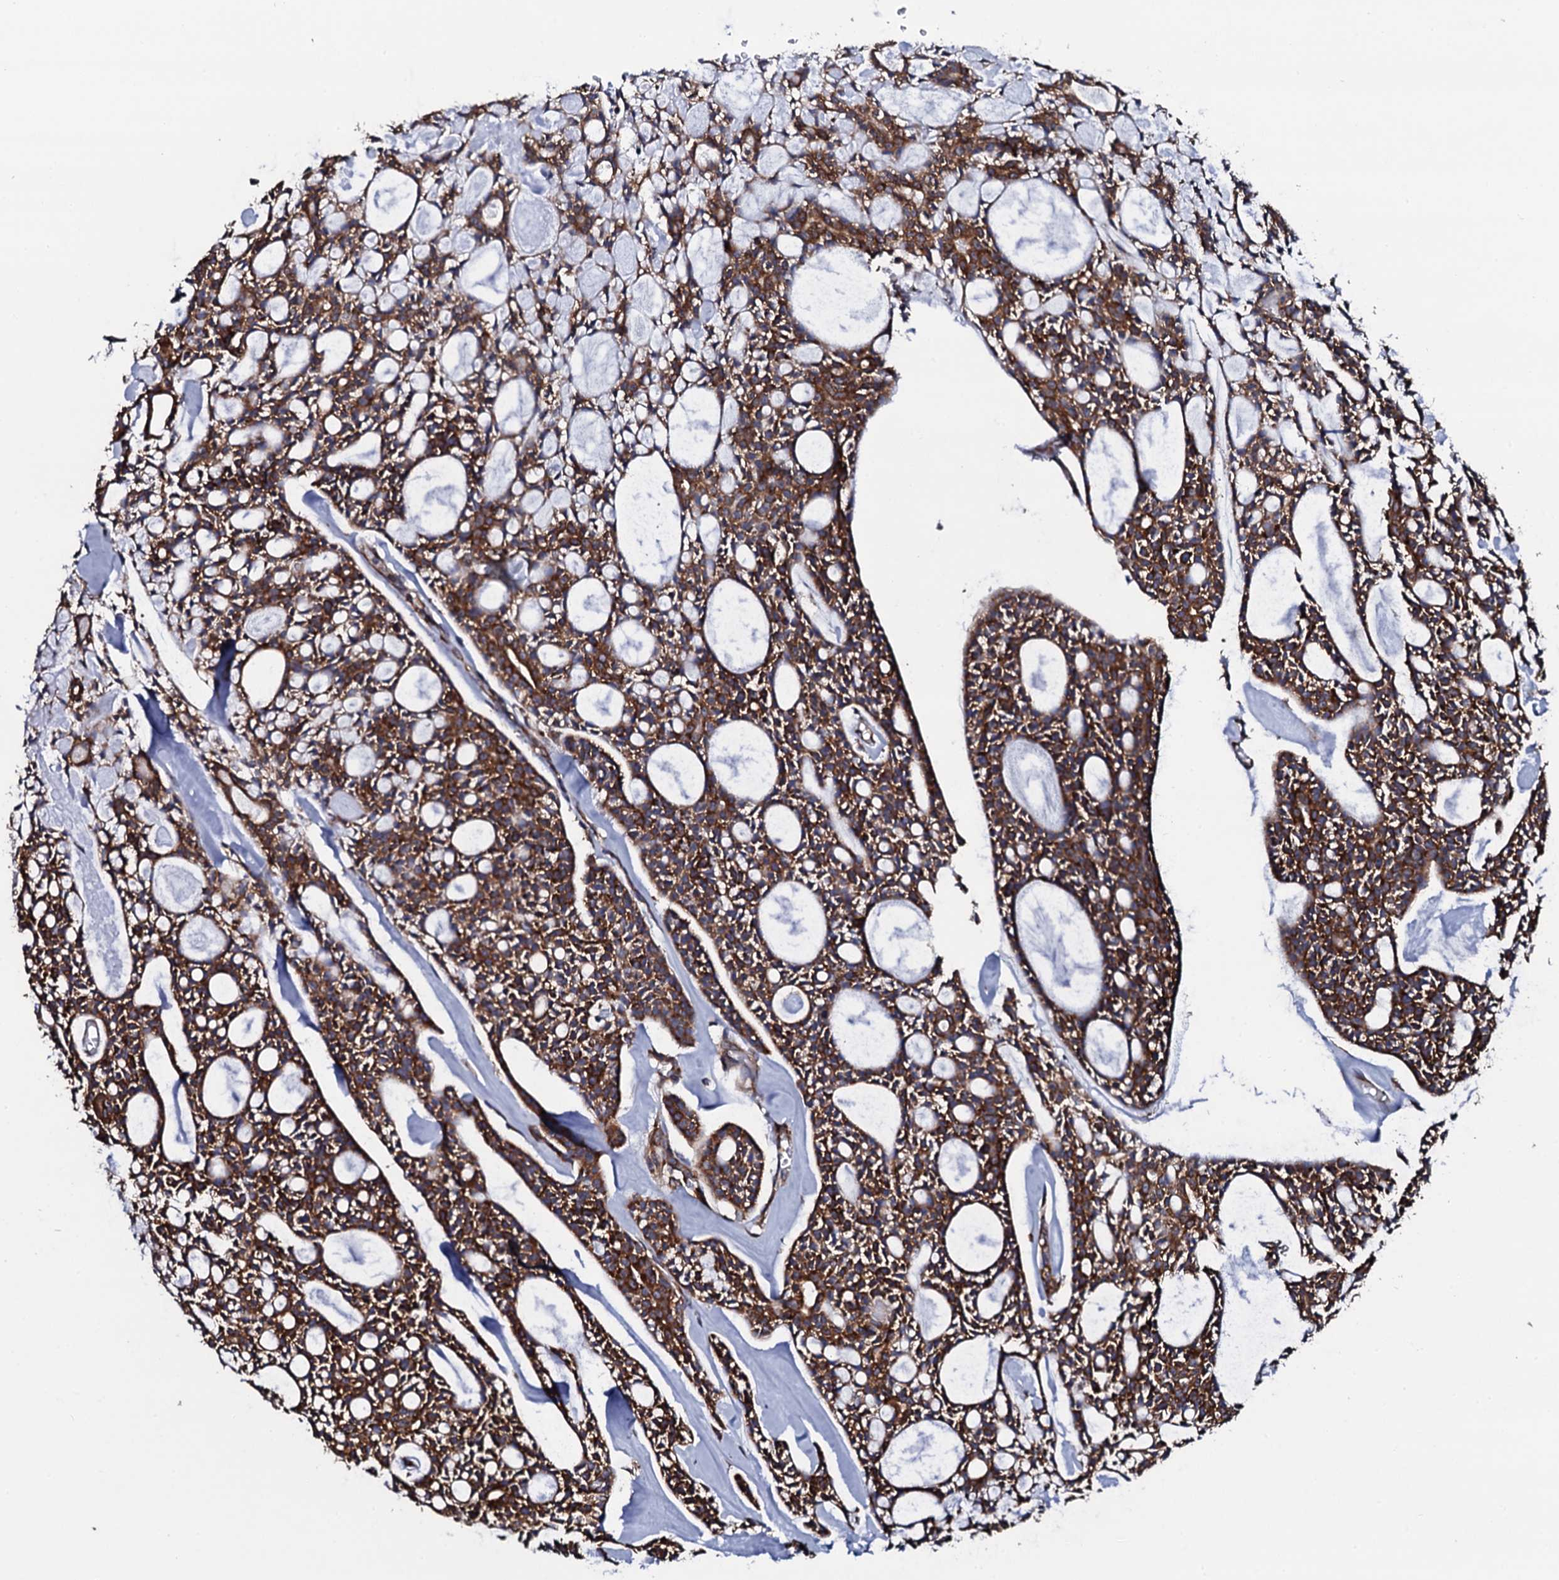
{"staining": {"intensity": "moderate", "quantity": ">75%", "location": "cytoplasmic/membranous"}, "tissue": "head and neck cancer", "cell_type": "Tumor cells", "image_type": "cancer", "snomed": [{"axis": "morphology", "description": "Adenocarcinoma, NOS"}, {"axis": "topography", "description": "Salivary gland"}, {"axis": "topography", "description": "Head-Neck"}], "caption": "Head and neck cancer (adenocarcinoma) tissue reveals moderate cytoplasmic/membranous expression in approximately >75% of tumor cells", "gene": "SPTY2D1", "patient": {"sex": "male", "age": 55}}